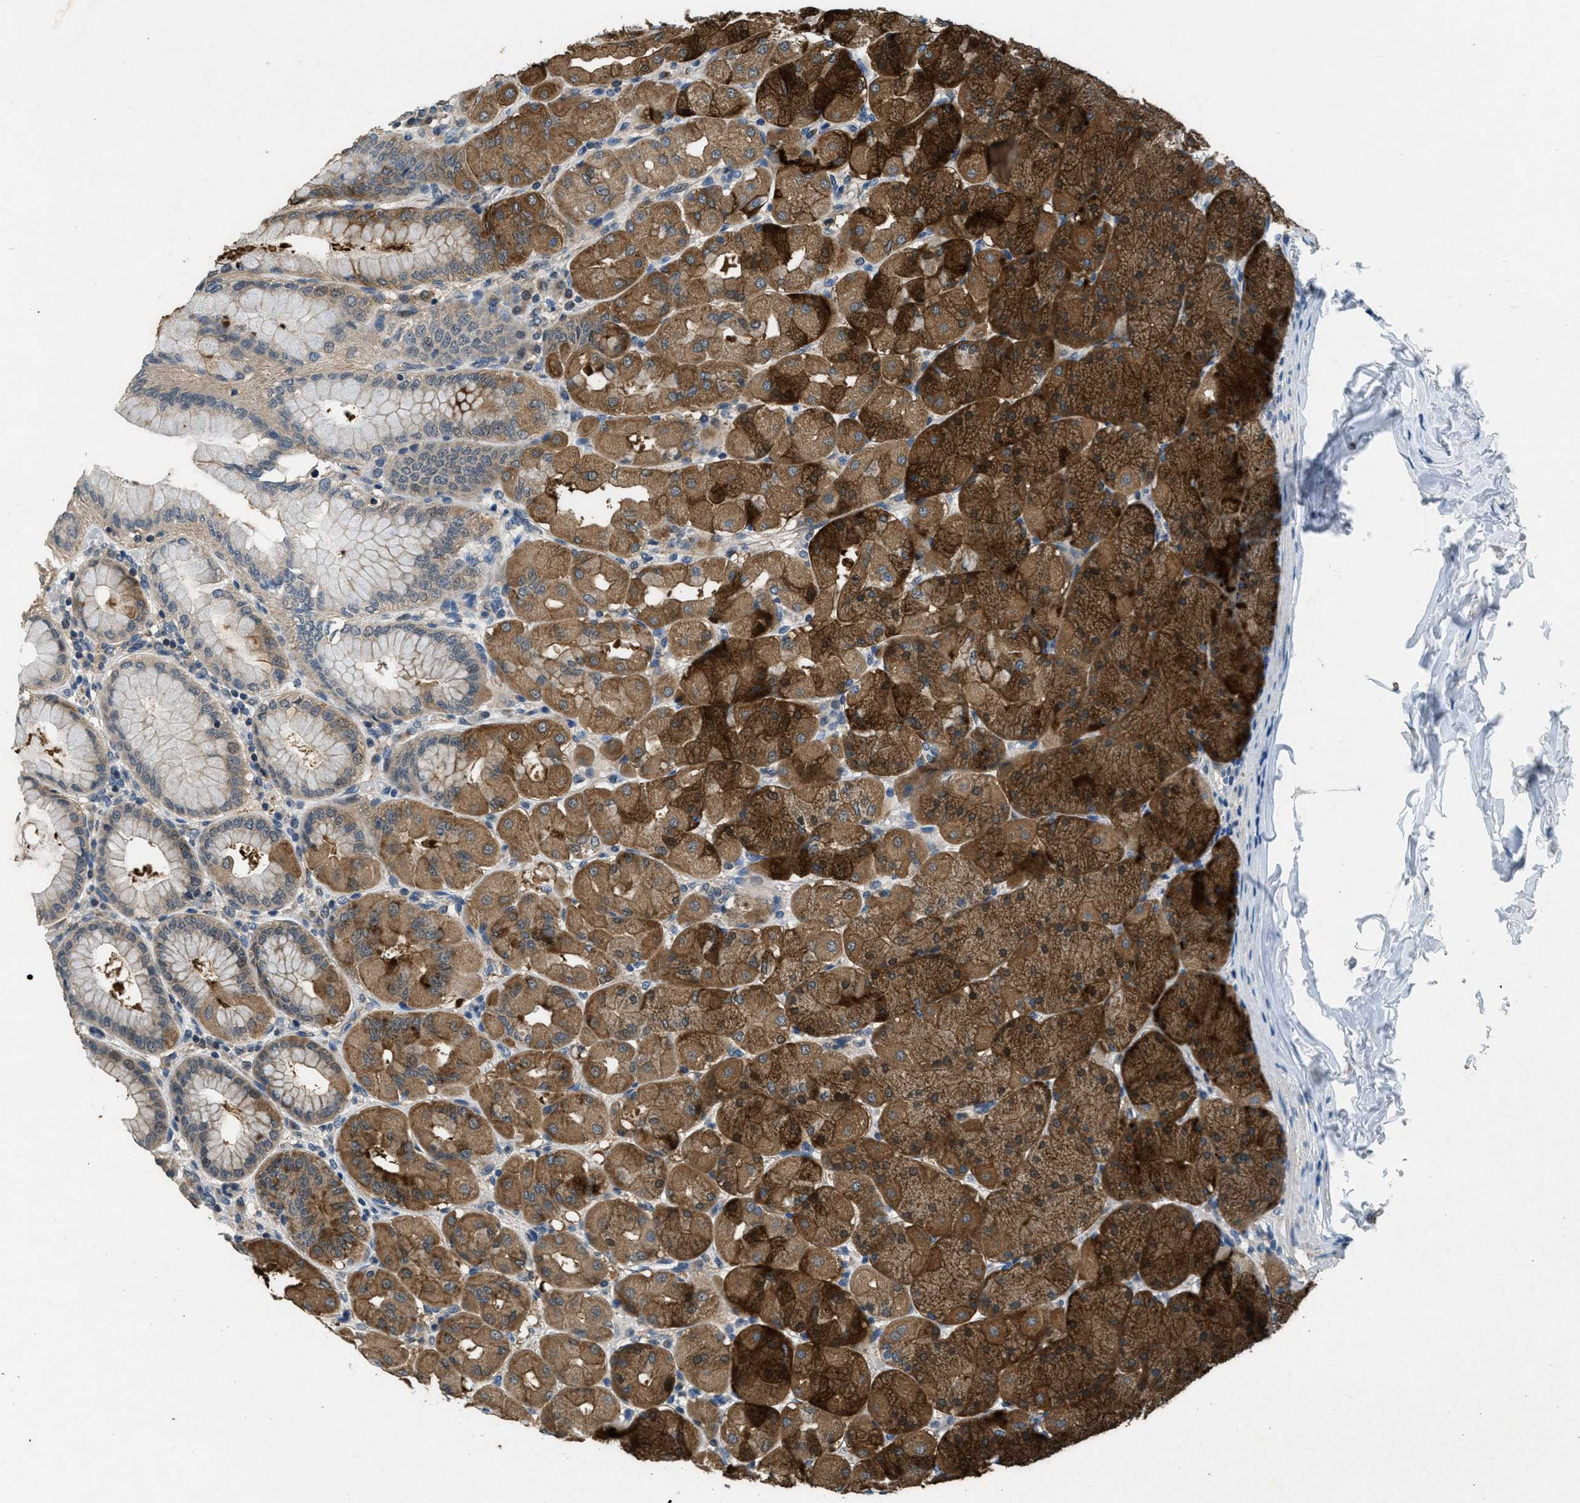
{"staining": {"intensity": "strong", "quantity": ">75%", "location": "cytoplasmic/membranous"}, "tissue": "stomach", "cell_type": "Glandular cells", "image_type": "normal", "snomed": [{"axis": "morphology", "description": "Normal tissue, NOS"}, {"axis": "topography", "description": "Stomach, upper"}], "caption": "DAB (3,3'-diaminobenzidine) immunohistochemical staining of unremarkable stomach reveals strong cytoplasmic/membranous protein expression in about >75% of glandular cells. Using DAB (brown) and hematoxylin (blue) stains, captured at high magnification using brightfield microscopy.", "gene": "NAT1", "patient": {"sex": "female", "age": 56}}